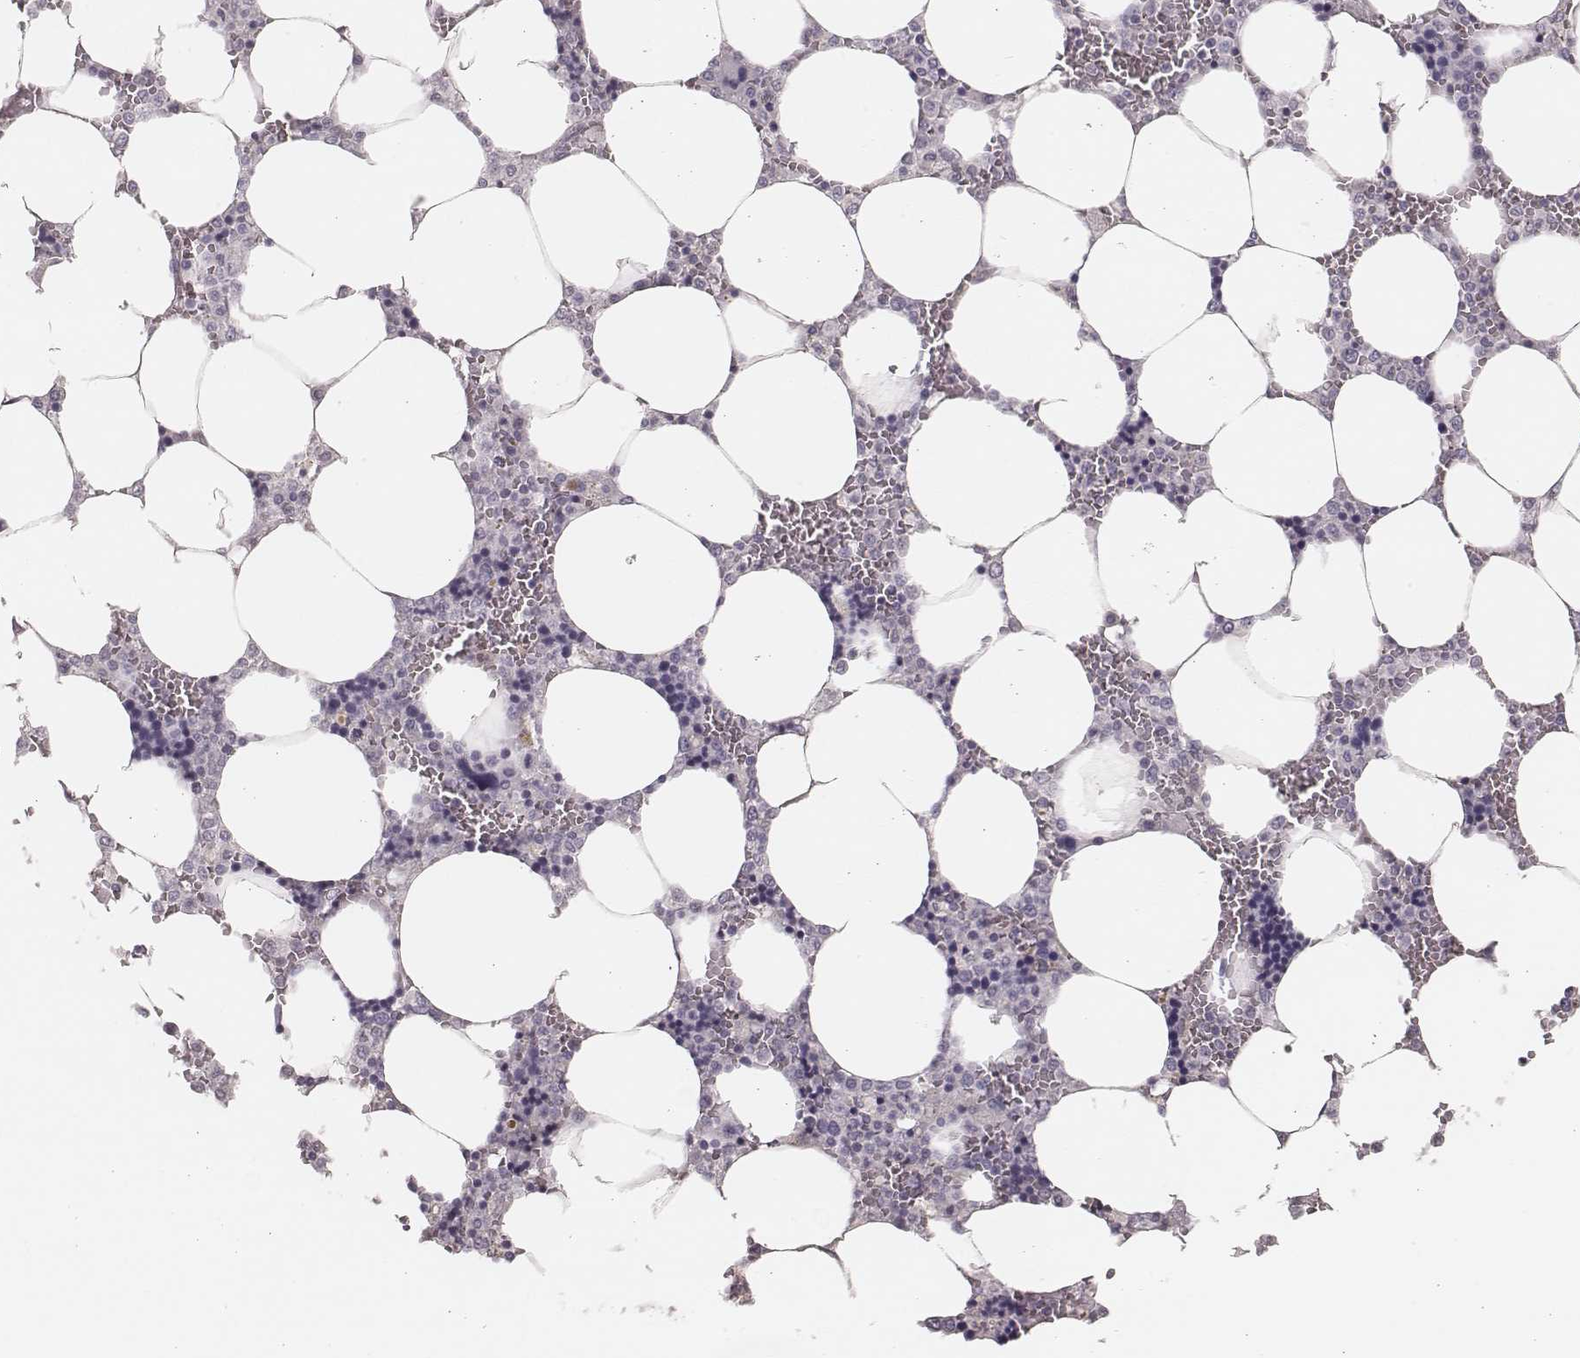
{"staining": {"intensity": "negative", "quantity": "none", "location": "none"}, "tissue": "bone marrow", "cell_type": "Hematopoietic cells", "image_type": "normal", "snomed": [{"axis": "morphology", "description": "Normal tissue, NOS"}, {"axis": "topography", "description": "Bone marrow"}], "caption": "Bone marrow stained for a protein using immunohistochemistry exhibits no positivity hematopoietic cells.", "gene": "ZP4", "patient": {"sex": "male", "age": 64}}